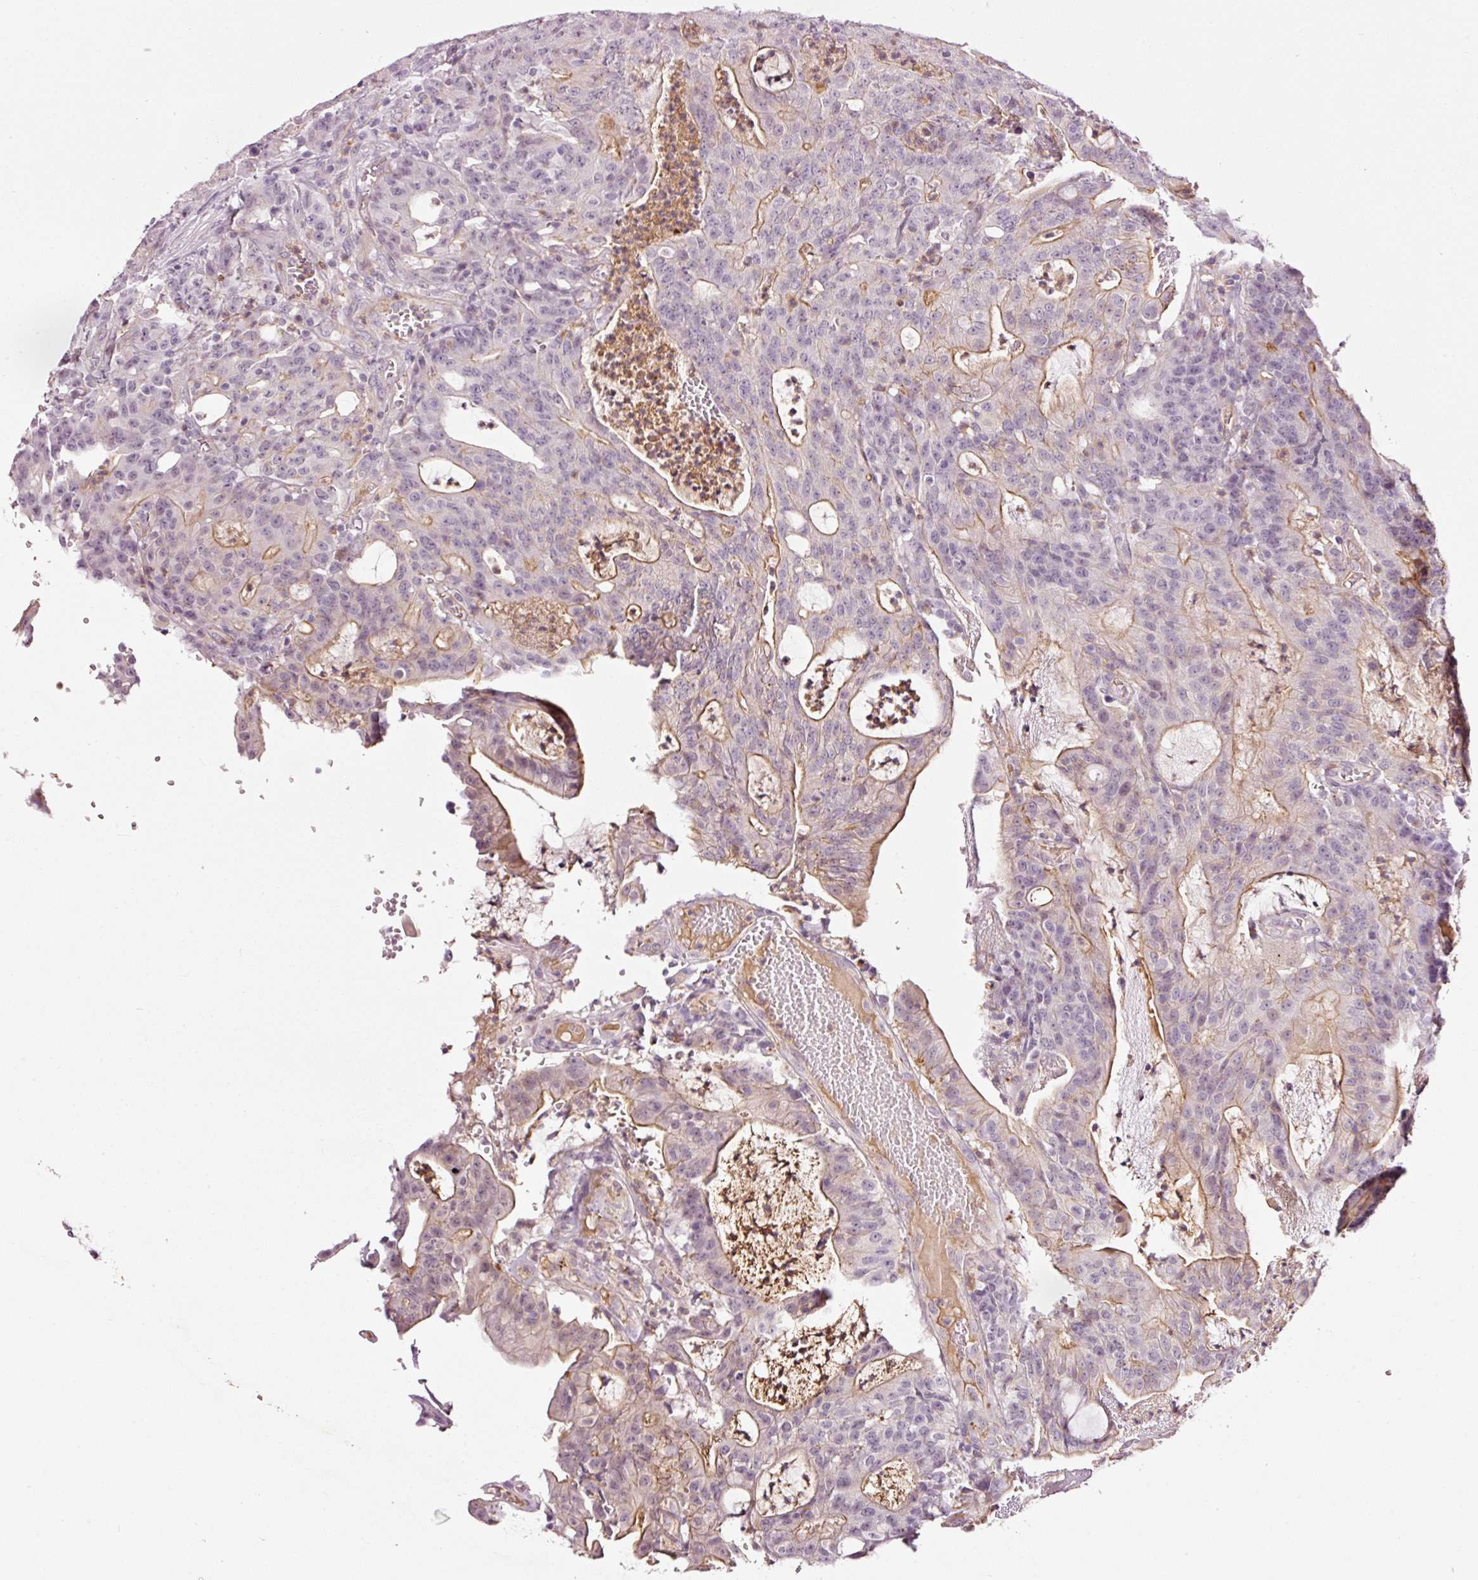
{"staining": {"intensity": "moderate", "quantity": "<25%", "location": "cytoplasmic/membranous"}, "tissue": "colorectal cancer", "cell_type": "Tumor cells", "image_type": "cancer", "snomed": [{"axis": "morphology", "description": "Adenocarcinoma, NOS"}, {"axis": "topography", "description": "Colon"}], "caption": "About <25% of tumor cells in human colorectal cancer (adenocarcinoma) demonstrate moderate cytoplasmic/membranous protein positivity as visualized by brown immunohistochemical staining.", "gene": "ABCB4", "patient": {"sex": "male", "age": 83}}